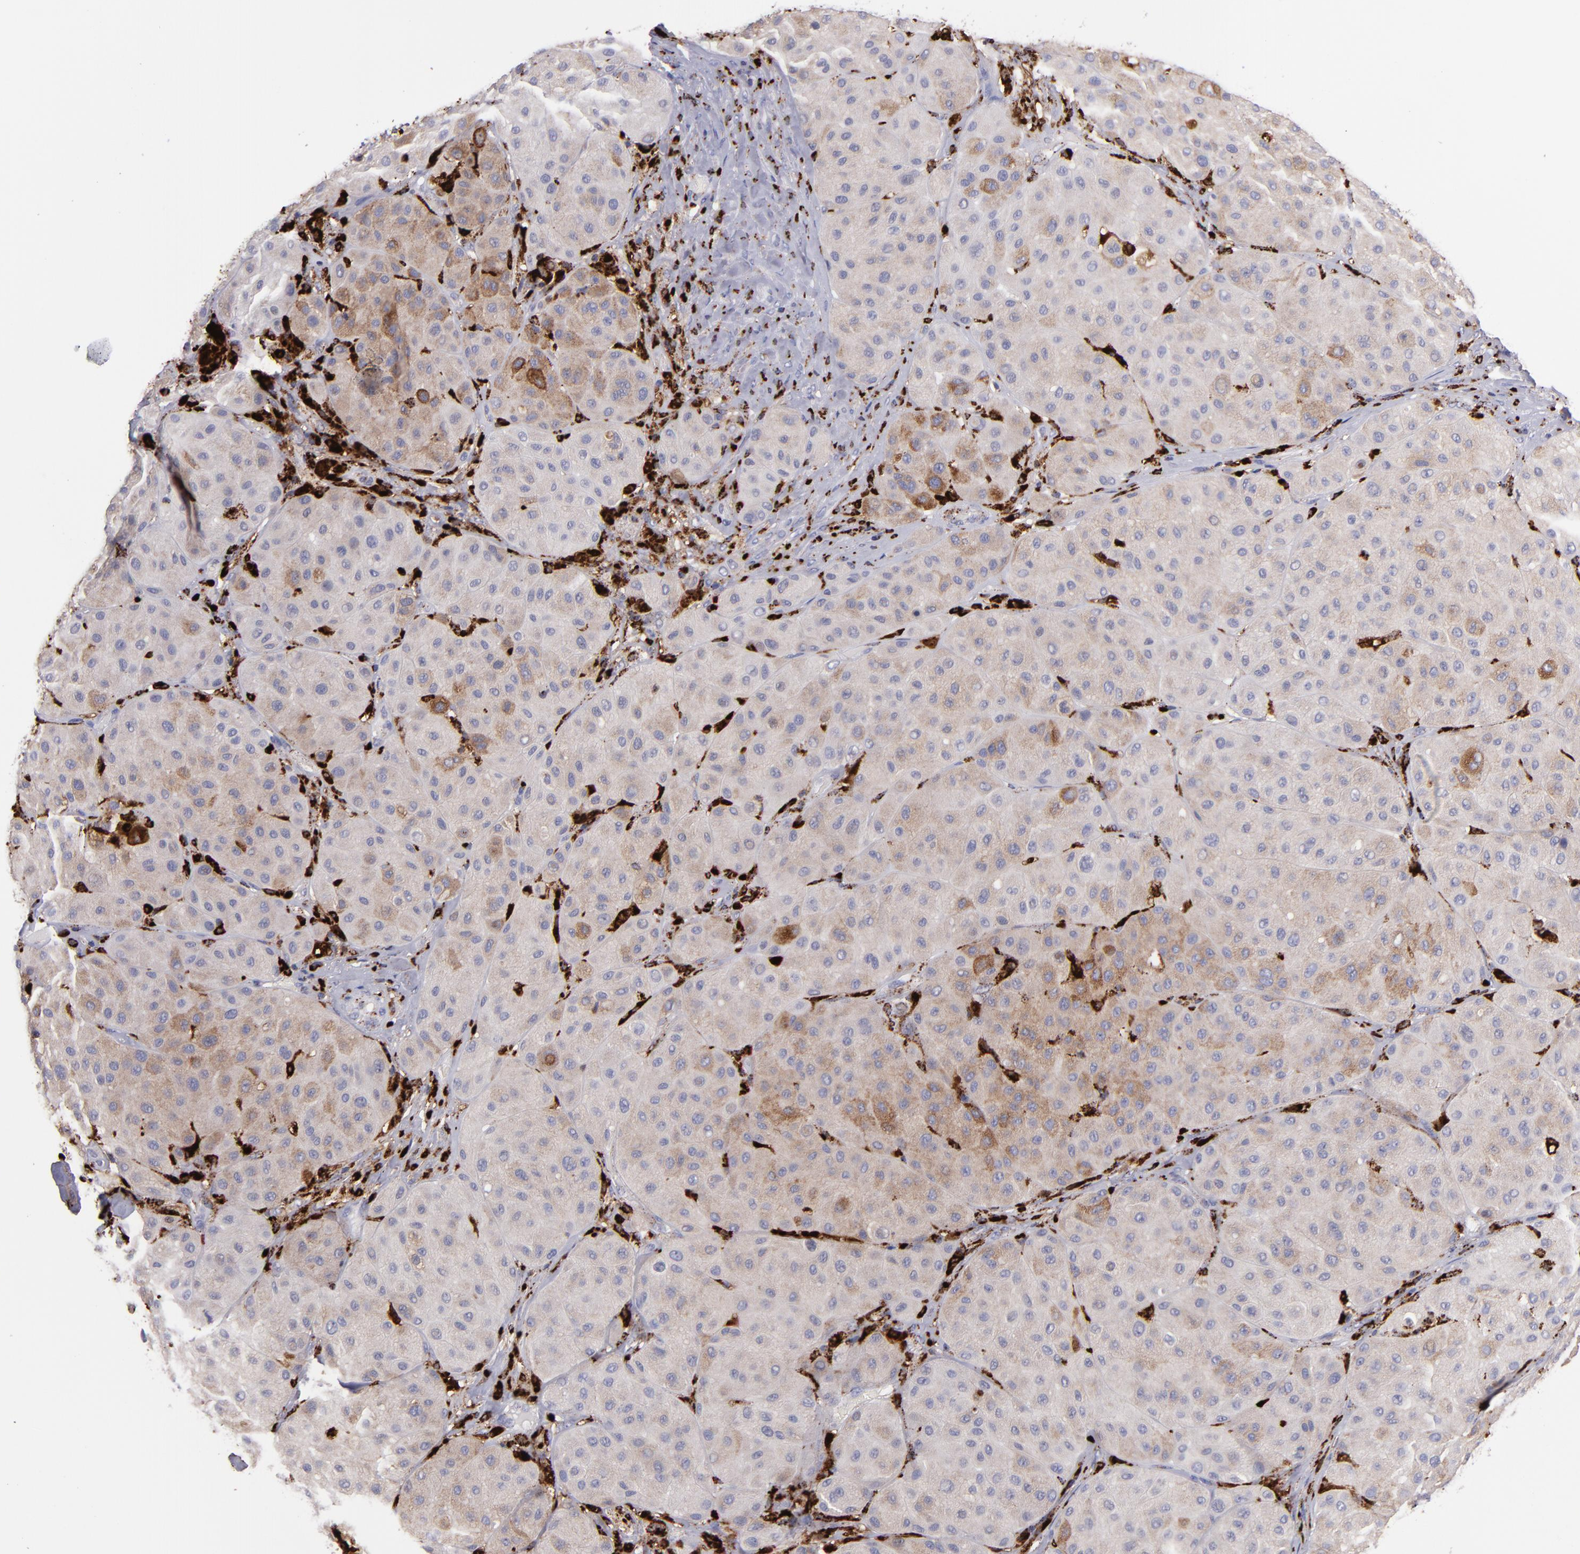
{"staining": {"intensity": "weak", "quantity": ">75%", "location": "cytoplasmic/membranous"}, "tissue": "melanoma", "cell_type": "Tumor cells", "image_type": "cancer", "snomed": [{"axis": "morphology", "description": "Normal tissue, NOS"}, {"axis": "morphology", "description": "Malignant melanoma, Metastatic site"}, {"axis": "topography", "description": "Skin"}], "caption": "Malignant melanoma (metastatic site) was stained to show a protein in brown. There is low levels of weak cytoplasmic/membranous expression in about >75% of tumor cells. (Brightfield microscopy of DAB IHC at high magnification).", "gene": "CTSS", "patient": {"sex": "male", "age": 41}}